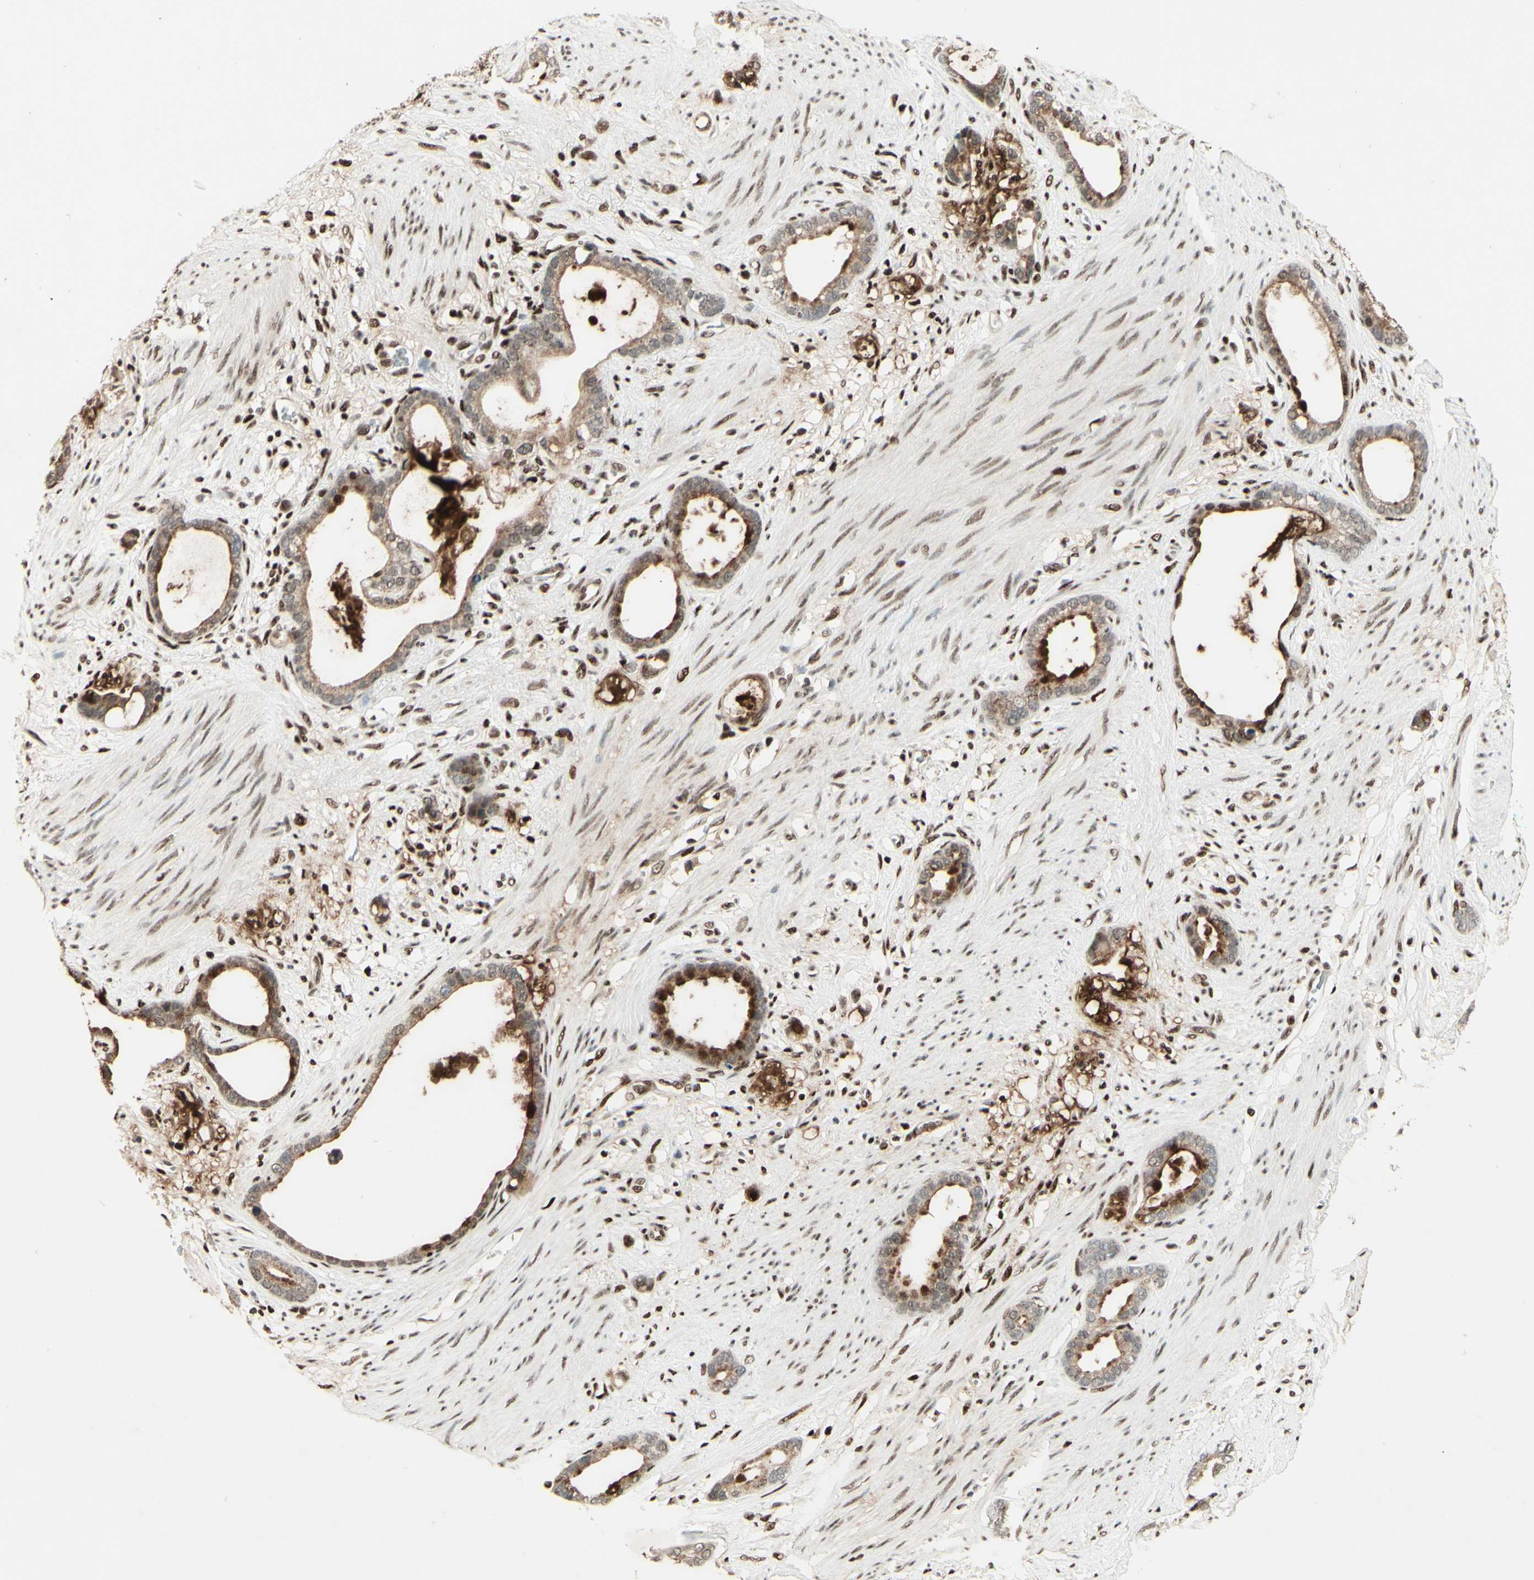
{"staining": {"intensity": "weak", "quantity": ">75%", "location": "cytoplasmic/membranous"}, "tissue": "stomach cancer", "cell_type": "Tumor cells", "image_type": "cancer", "snomed": [{"axis": "morphology", "description": "Adenocarcinoma, NOS"}, {"axis": "topography", "description": "Stomach"}], "caption": "Immunohistochemistry (IHC) staining of stomach cancer (adenocarcinoma), which demonstrates low levels of weak cytoplasmic/membranous positivity in approximately >75% of tumor cells indicating weak cytoplasmic/membranous protein positivity. The staining was performed using DAB (brown) for protein detection and nuclei were counterstained in hematoxylin (blue).", "gene": "NR3C1", "patient": {"sex": "female", "age": 75}}